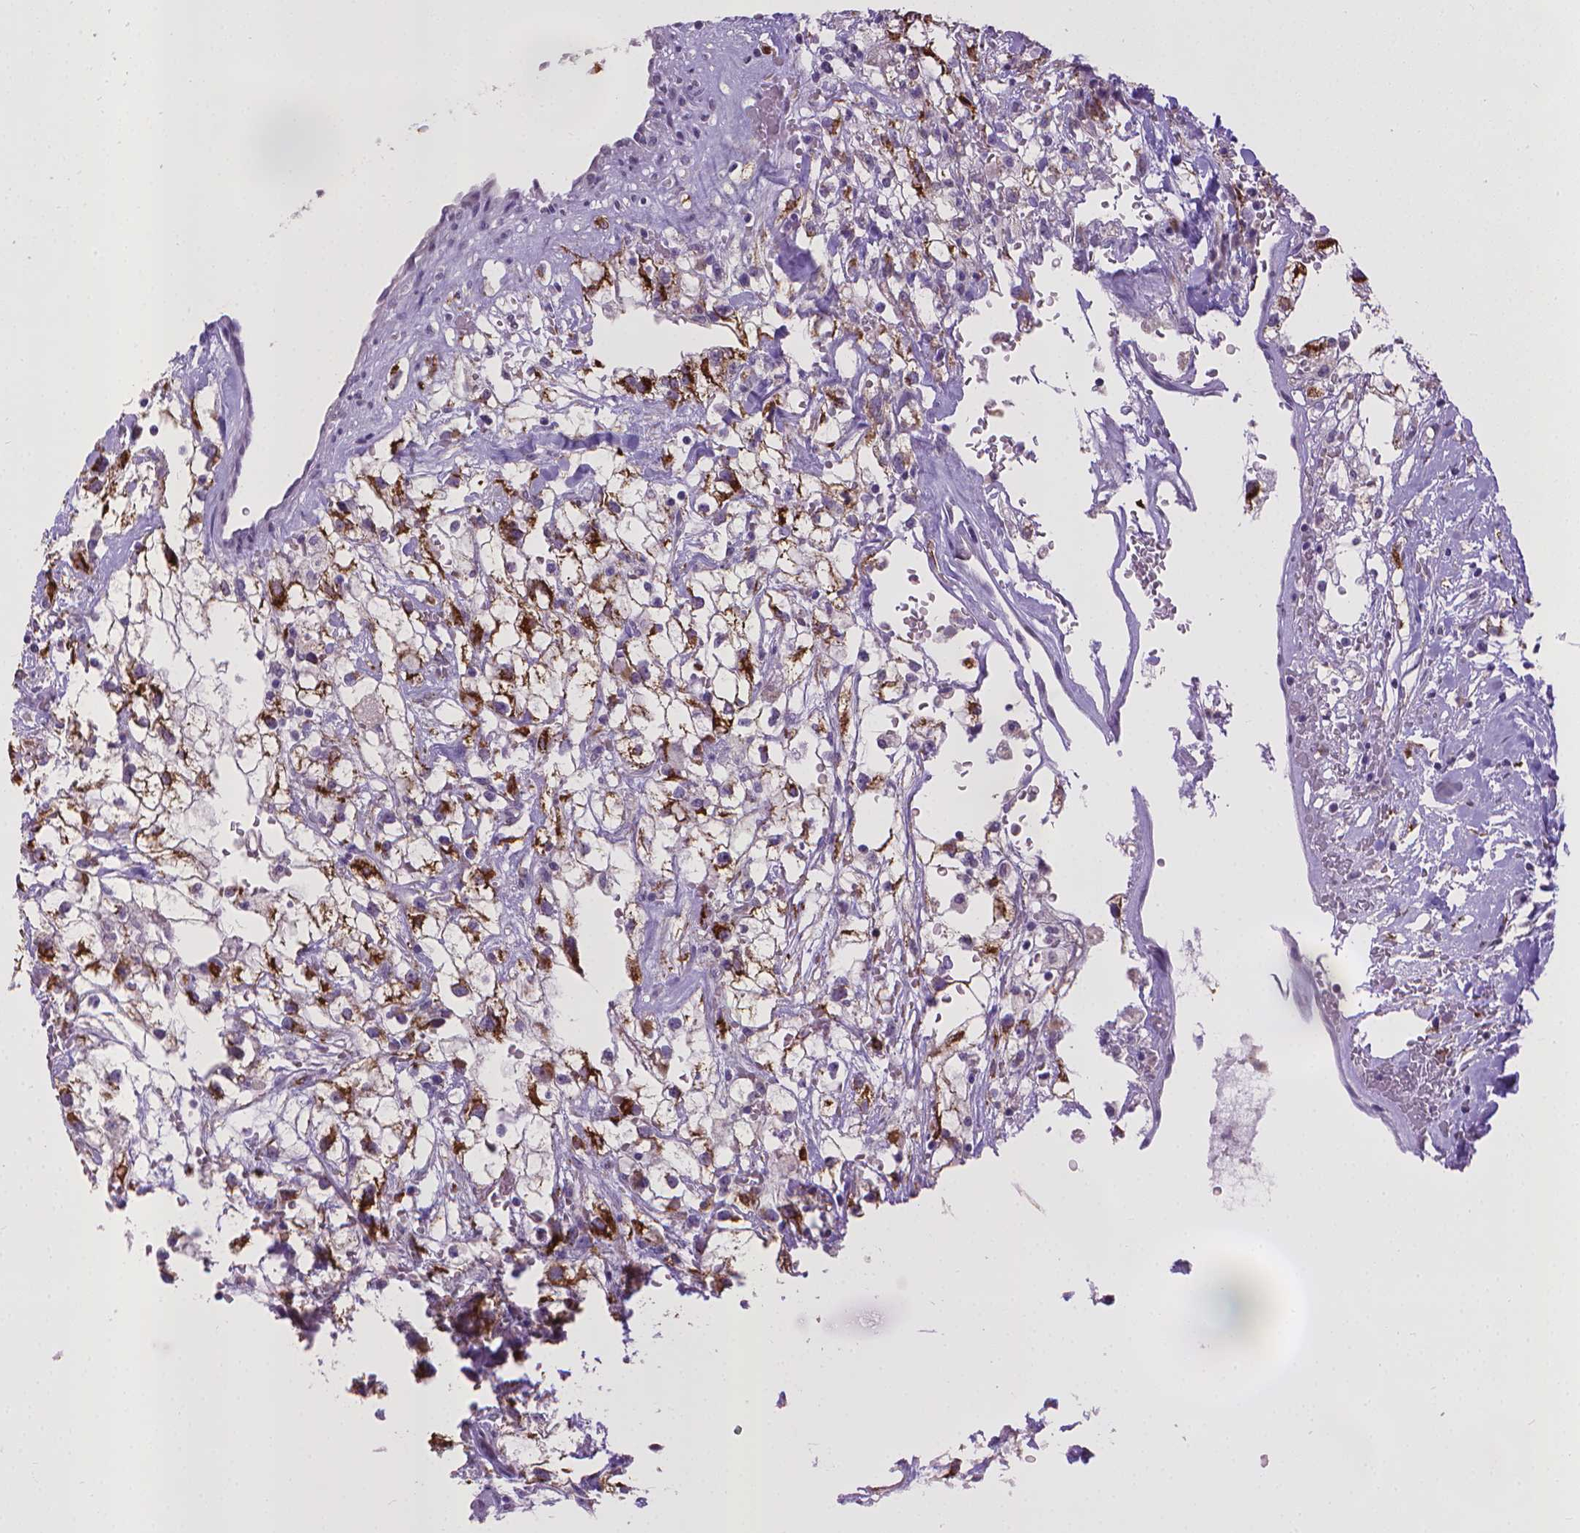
{"staining": {"intensity": "strong", "quantity": "25%-75%", "location": "cytoplasmic/membranous"}, "tissue": "renal cancer", "cell_type": "Tumor cells", "image_type": "cancer", "snomed": [{"axis": "morphology", "description": "Adenocarcinoma, NOS"}, {"axis": "topography", "description": "Kidney"}], "caption": "Renal cancer (adenocarcinoma) stained for a protein demonstrates strong cytoplasmic/membranous positivity in tumor cells. Using DAB (3,3'-diaminobenzidine) (brown) and hematoxylin (blue) stains, captured at high magnification using brightfield microscopy.", "gene": "KMO", "patient": {"sex": "male", "age": 59}}